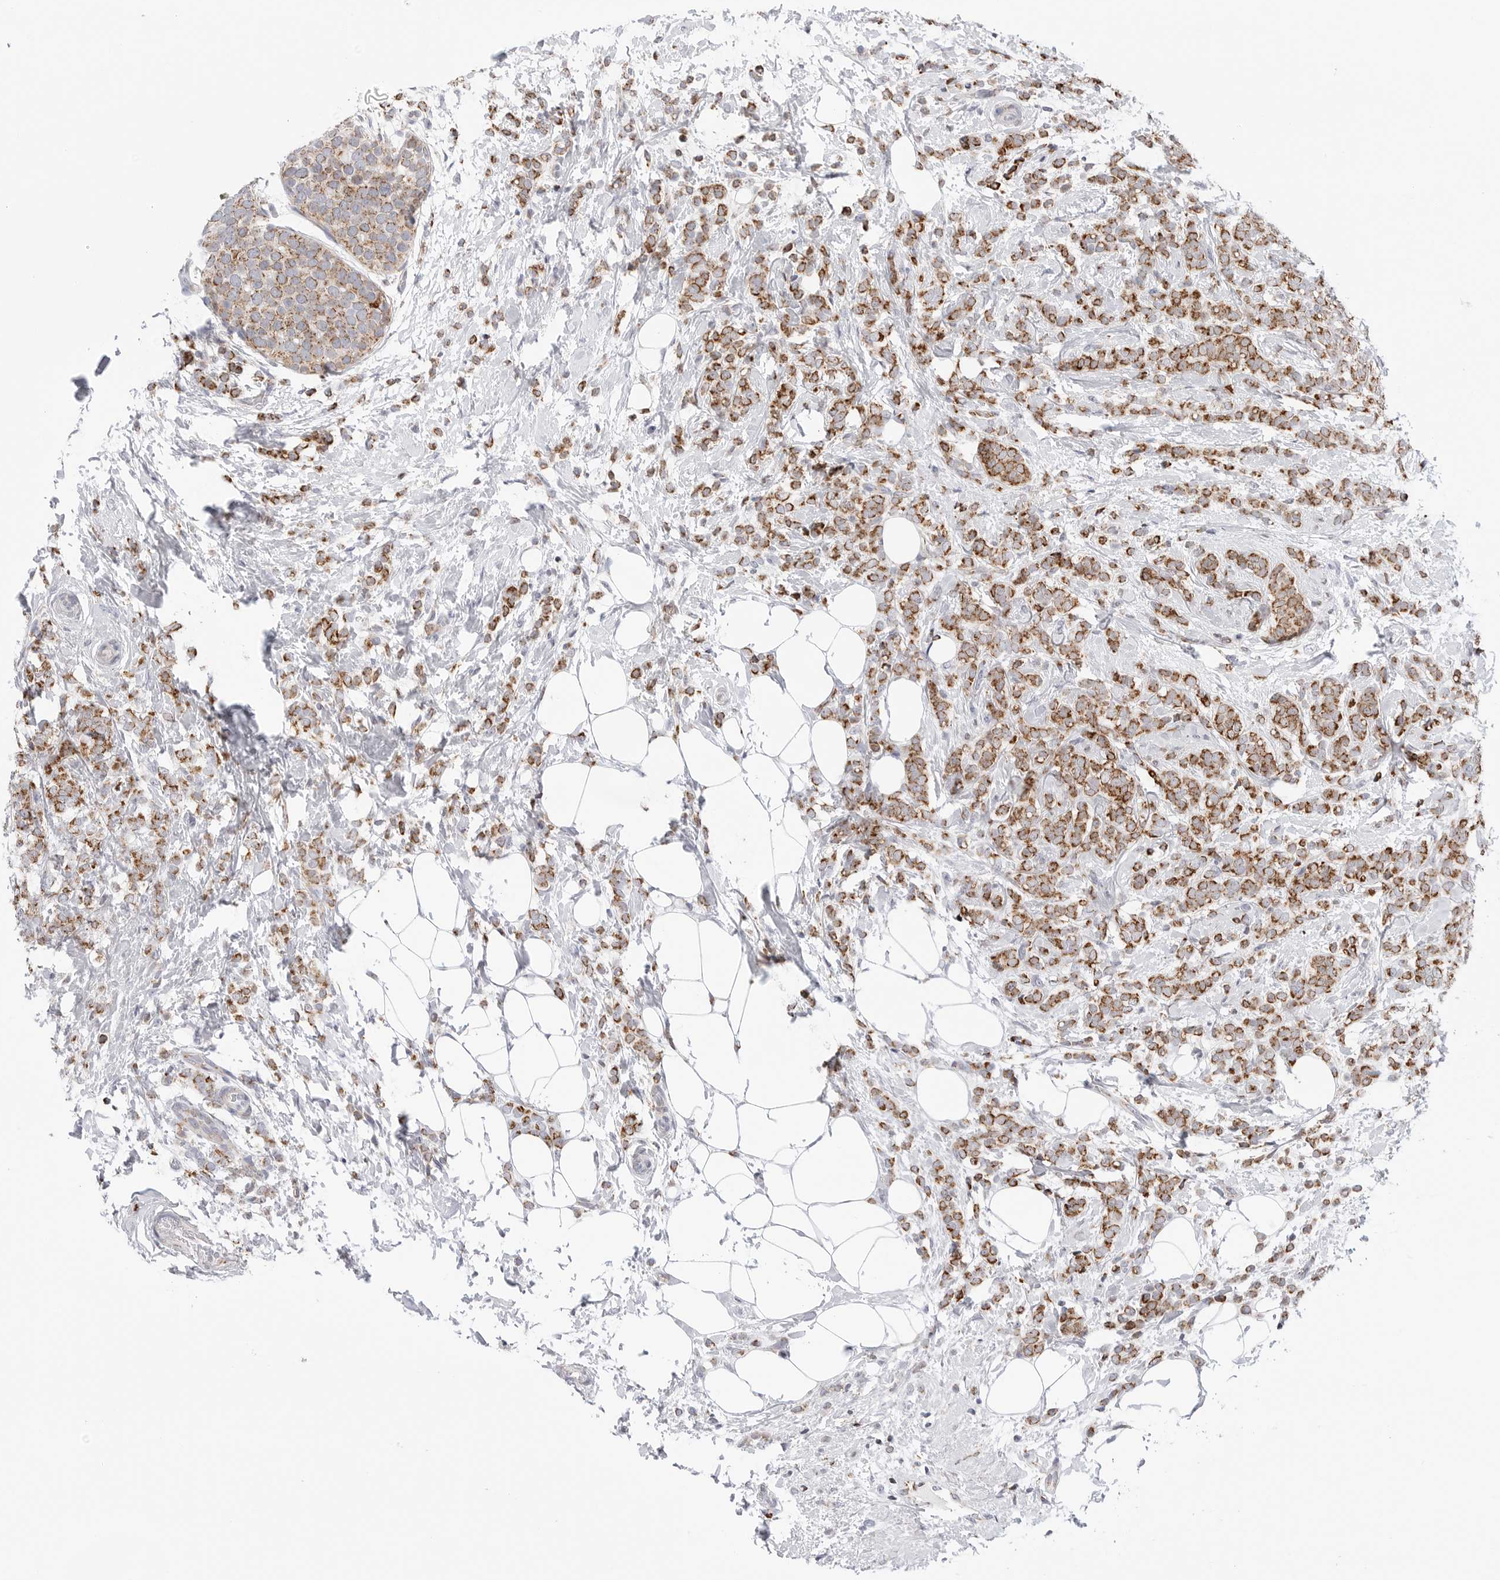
{"staining": {"intensity": "moderate", "quantity": ">75%", "location": "cytoplasmic/membranous"}, "tissue": "breast cancer", "cell_type": "Tumor cells", "image_type": "cancer", "snomed": [{"axis": "morphology", "description": "Lobular carcinoma"}, {"axis": "topography", "description": "Breast"}], "caption": "DAB (3,3'-diaminobenzidine) immunohistochemical staining of human breast lobular carcinoma reveals moderate cytoplasmic/membranous protein staining in about >75% of tumor cells.", "gene": "ATP5IF1", "patient": {"sex": "female", "age": 50}}